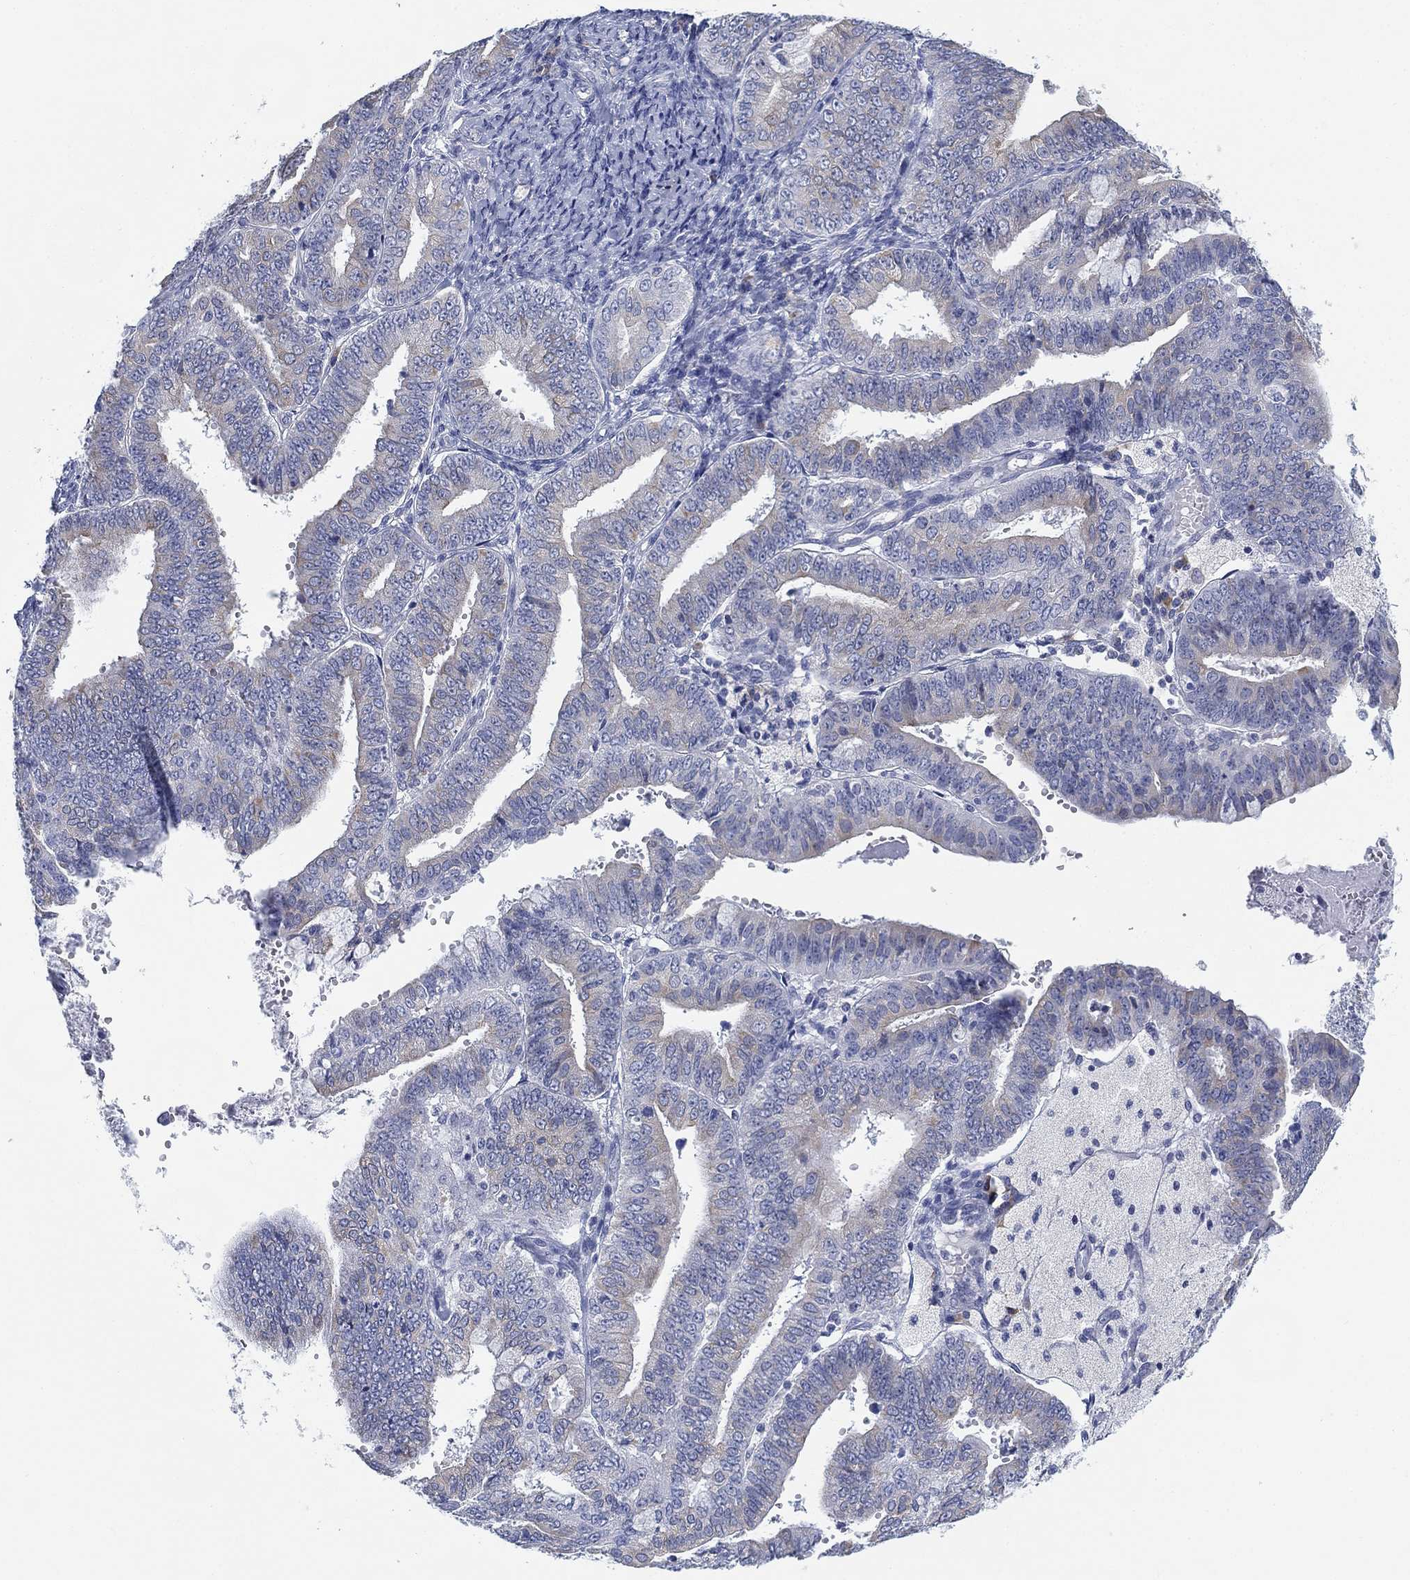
{"staining": {"intensity": "weak", "quantity": "<25%", "location": "cytoplasmic/membranous"}, "tissue": "endometrial cancer", "cell_type": "Tumor cells", "image_type": "cancer", "snomed": [{"axis": "morphology", "description": "Adenocarcinoma, NOS"}, {"axis": "topography", "description": "Endometrium"}], "caption": "Histopathology image shows no protein positivity in tumor cells of adenocarcinoma (endometrial) tissue.", "gene": "GCNA", "patient": {"sex": "female", "age": 63}}